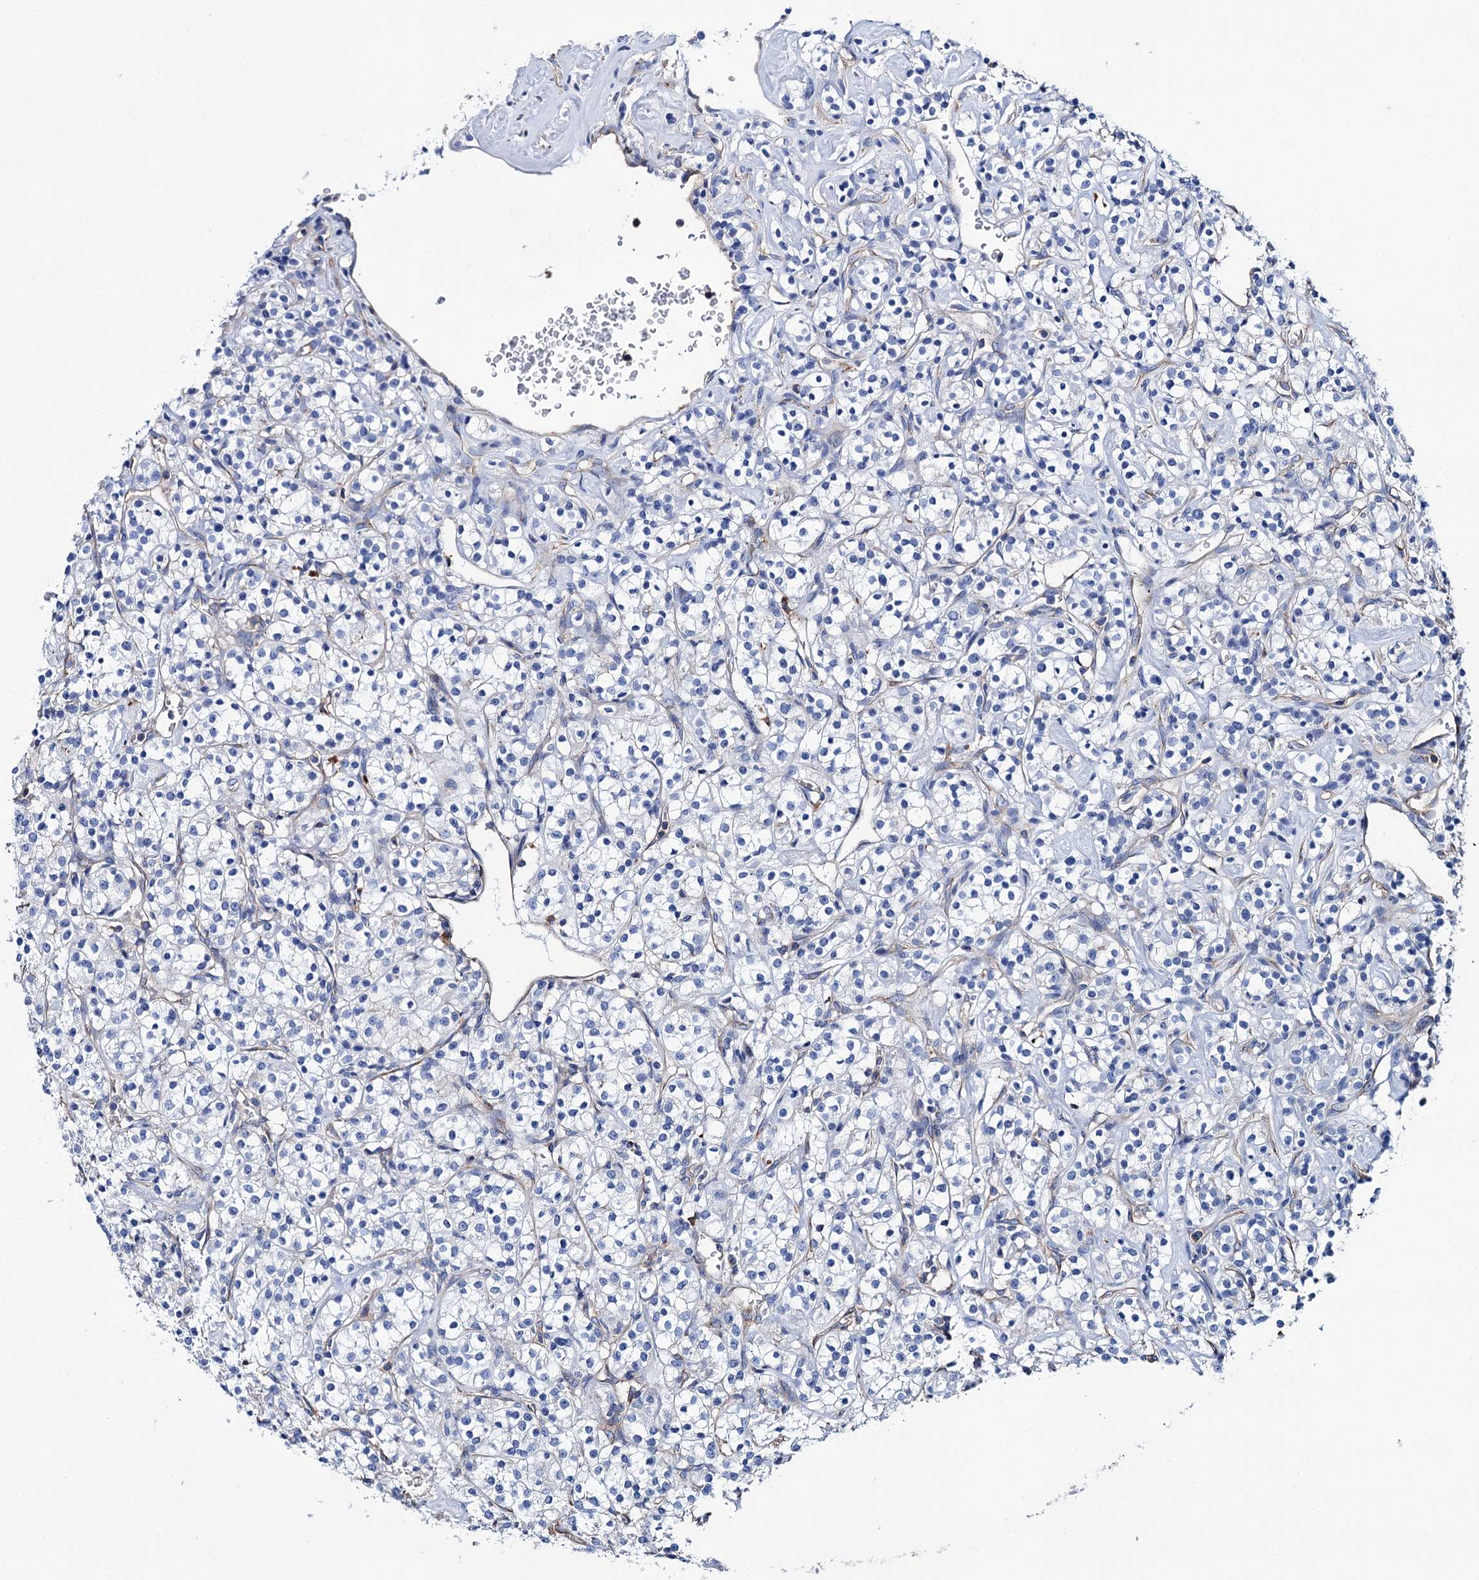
{"staining": {"intensity": "negative", "quantity": "none", "location": "none"}, "tissue": "renal cancer", "cell_type": "Tumor cells", "image_type": "cancer", "snomed": [{"axis": "morphology", "description": "Adenocarcinoma, NOS"}, {"axis": "topography", "description": "Kidney"}], "caption": "There is no significant positivity in tumor cells of renal cancer. (Stains: DAB (3,3'-diaminobenzidine) IHC with hematoxylin counter stain, Microscopy: brightfield microscopy at high magnification).", "gene": "SCPEP1", "patient": {"sex": "male", "age": 77}}